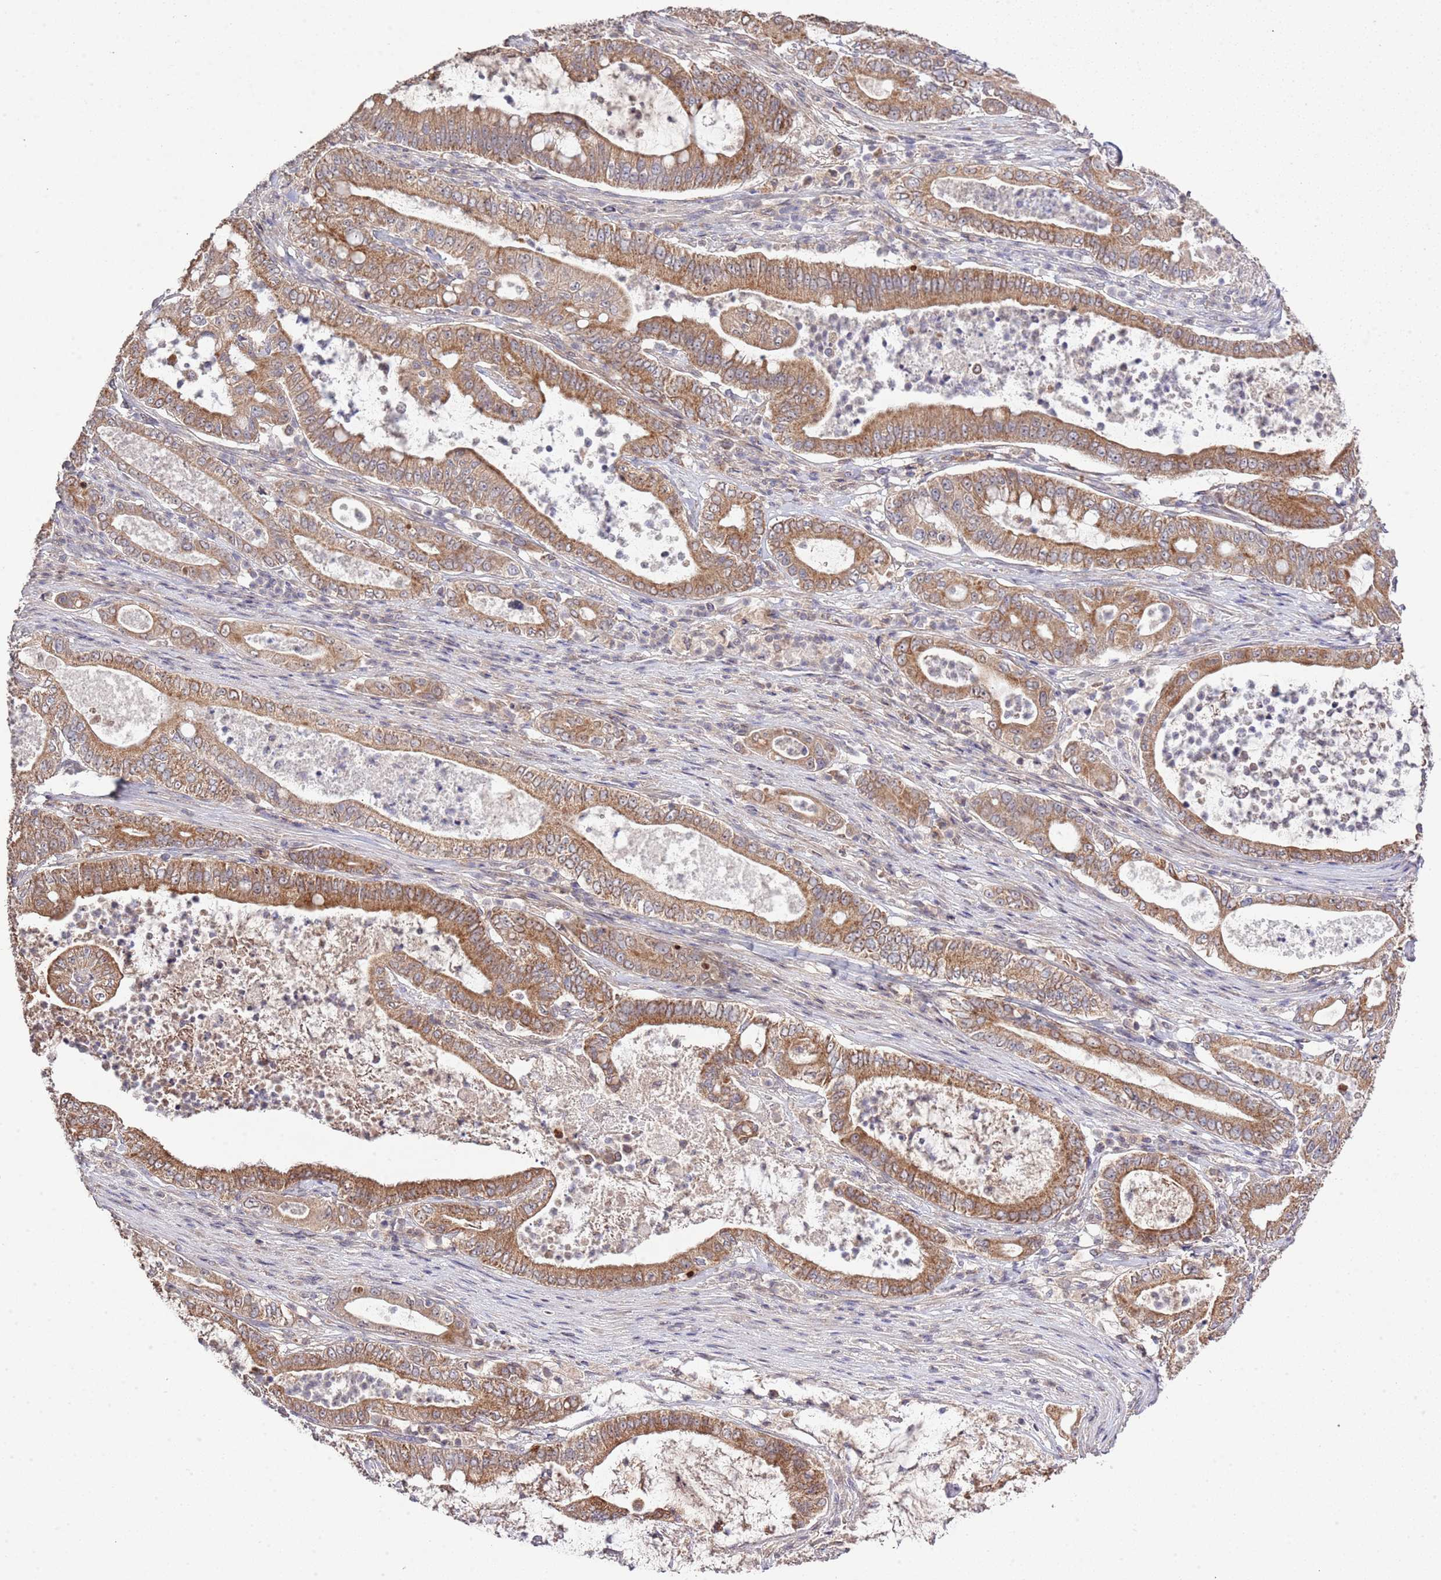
{"staining": {"intensity": "moderate", "quantity": ">75%", "location": "cytoplasmic/membranous"}, "tissue": "pancreatic cancer", "cell_type": "Tumor cells", "image_type": "cancer", "snomed": [{"axis": "morphology", "description": "Adenocarcinoma, NOS"}, {"axis": "topography", "description": "Pancreas"}], "caption": "Immunohistochemistry staining of pancreatic cancer (adenocarcinoma), which reveals medium levels of moderate cytoplasmic/membranous expression in about >75% of tumor cells indicating moderate cytoplasmic/membranous protein expression. The staining was performed using DAB (brown) for protein detection and nuclei were counterstained in hematoxylin (blue).", "gene": "IVD", "patient": {"sex": "male", "age": 71}}